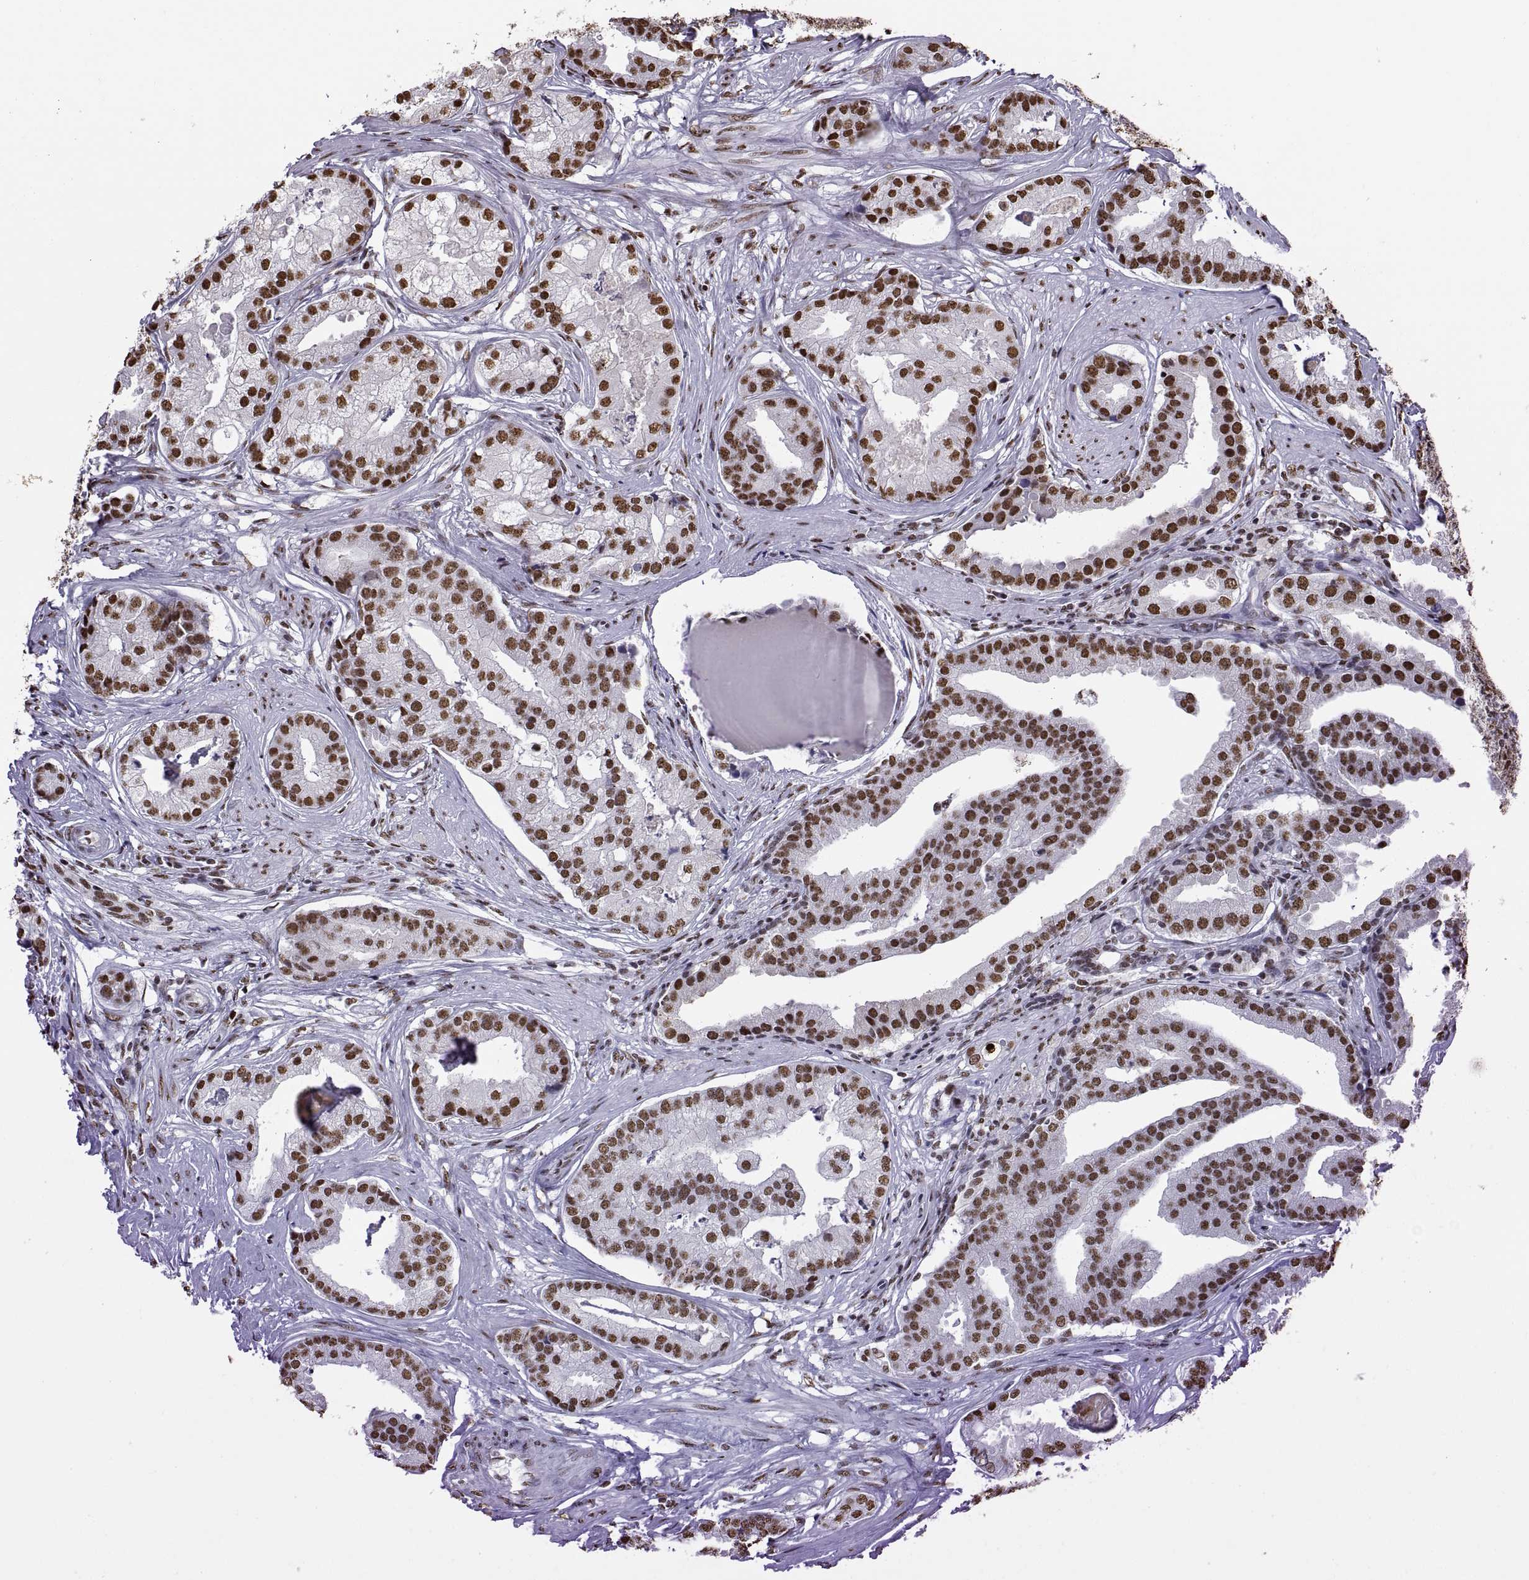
{"staining": {"intensity": "strong", "quantity": "25%-75%", "location": "nuclear"}, "tissue": "prostate cancer", "cell_type": "Tumor cells", "image_type": "cancer", "snomed": [{"axis": "morphology", "description": "Adenocarcinoma, NOS"}, {"axis": "topography", "description": "Prostate and seminal vesicle, NOS"}, {"axis": "topography", "description": "Prostate"}], "caption": "Protein staining of prostate cancer (adenocarcinoma) tissue demonstrates strong nuclear positivity in about 25%-75% of tumor cells.", "gene": "SNAI1", "patient": {"sex": "male", "age": 44}}